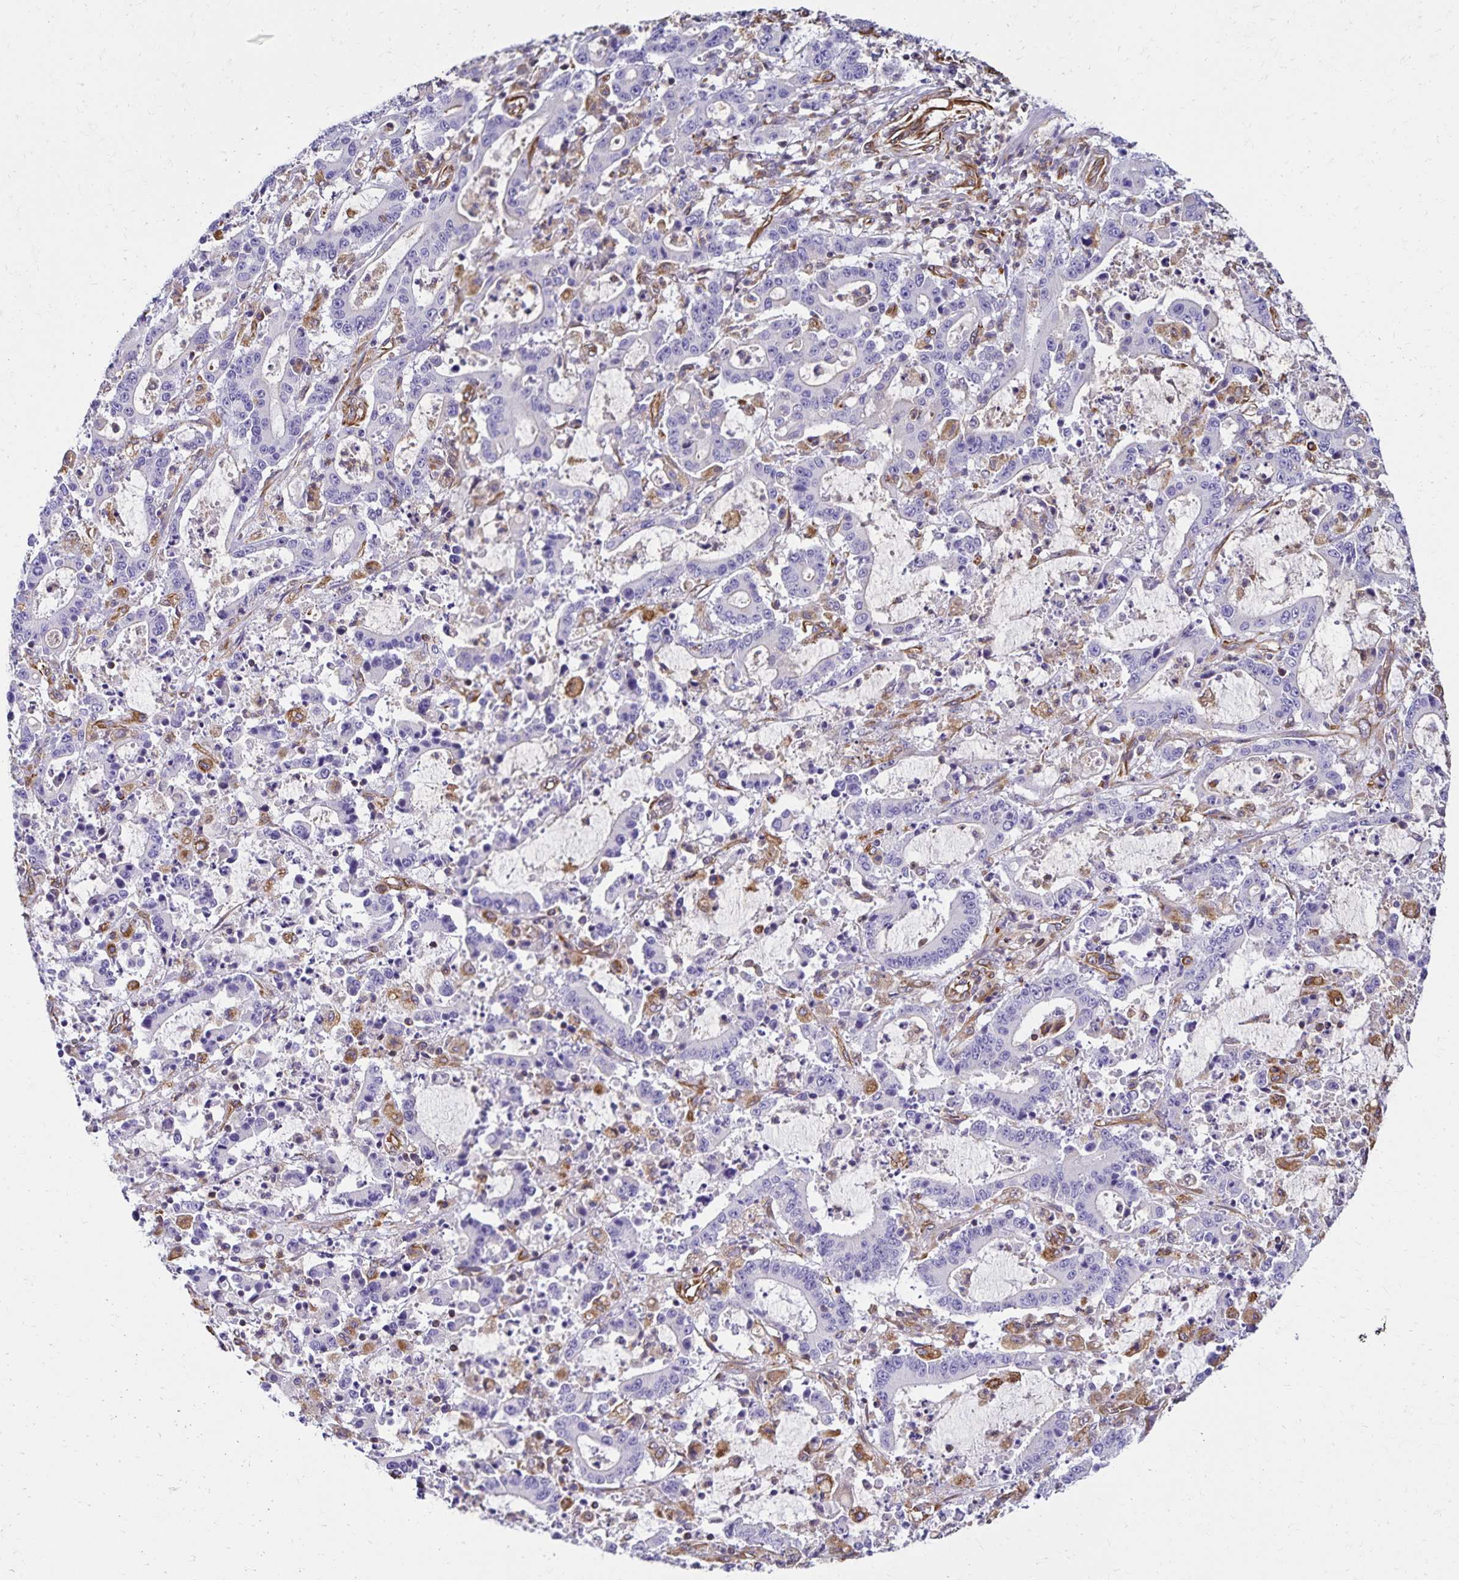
{"staining": {"intensity": "negative", "quantity": "none", "location": "none"}, "tissue": "stomach cancer", "cell_type": "Tumor cells", "image_type": "cancer", "snomed": [{"axis": "morphology", "description": "Adenocarcinoma, NOS"}, {"axis": "topography", "description": "Stomach, upper"}], "caption": "An immunohistochemistry (IHC) photomicrograph of stomach cancer (adenocarcinoma) is shown. There is no staining in tumor cells of stomach cancer (adenocarcinoma). The staining is performed using DAB brown chromogen with nuclei counter-stained in using hematoxylin.", "gene": "TRPV6", "patient": {"sex": "male", "age": 68}}